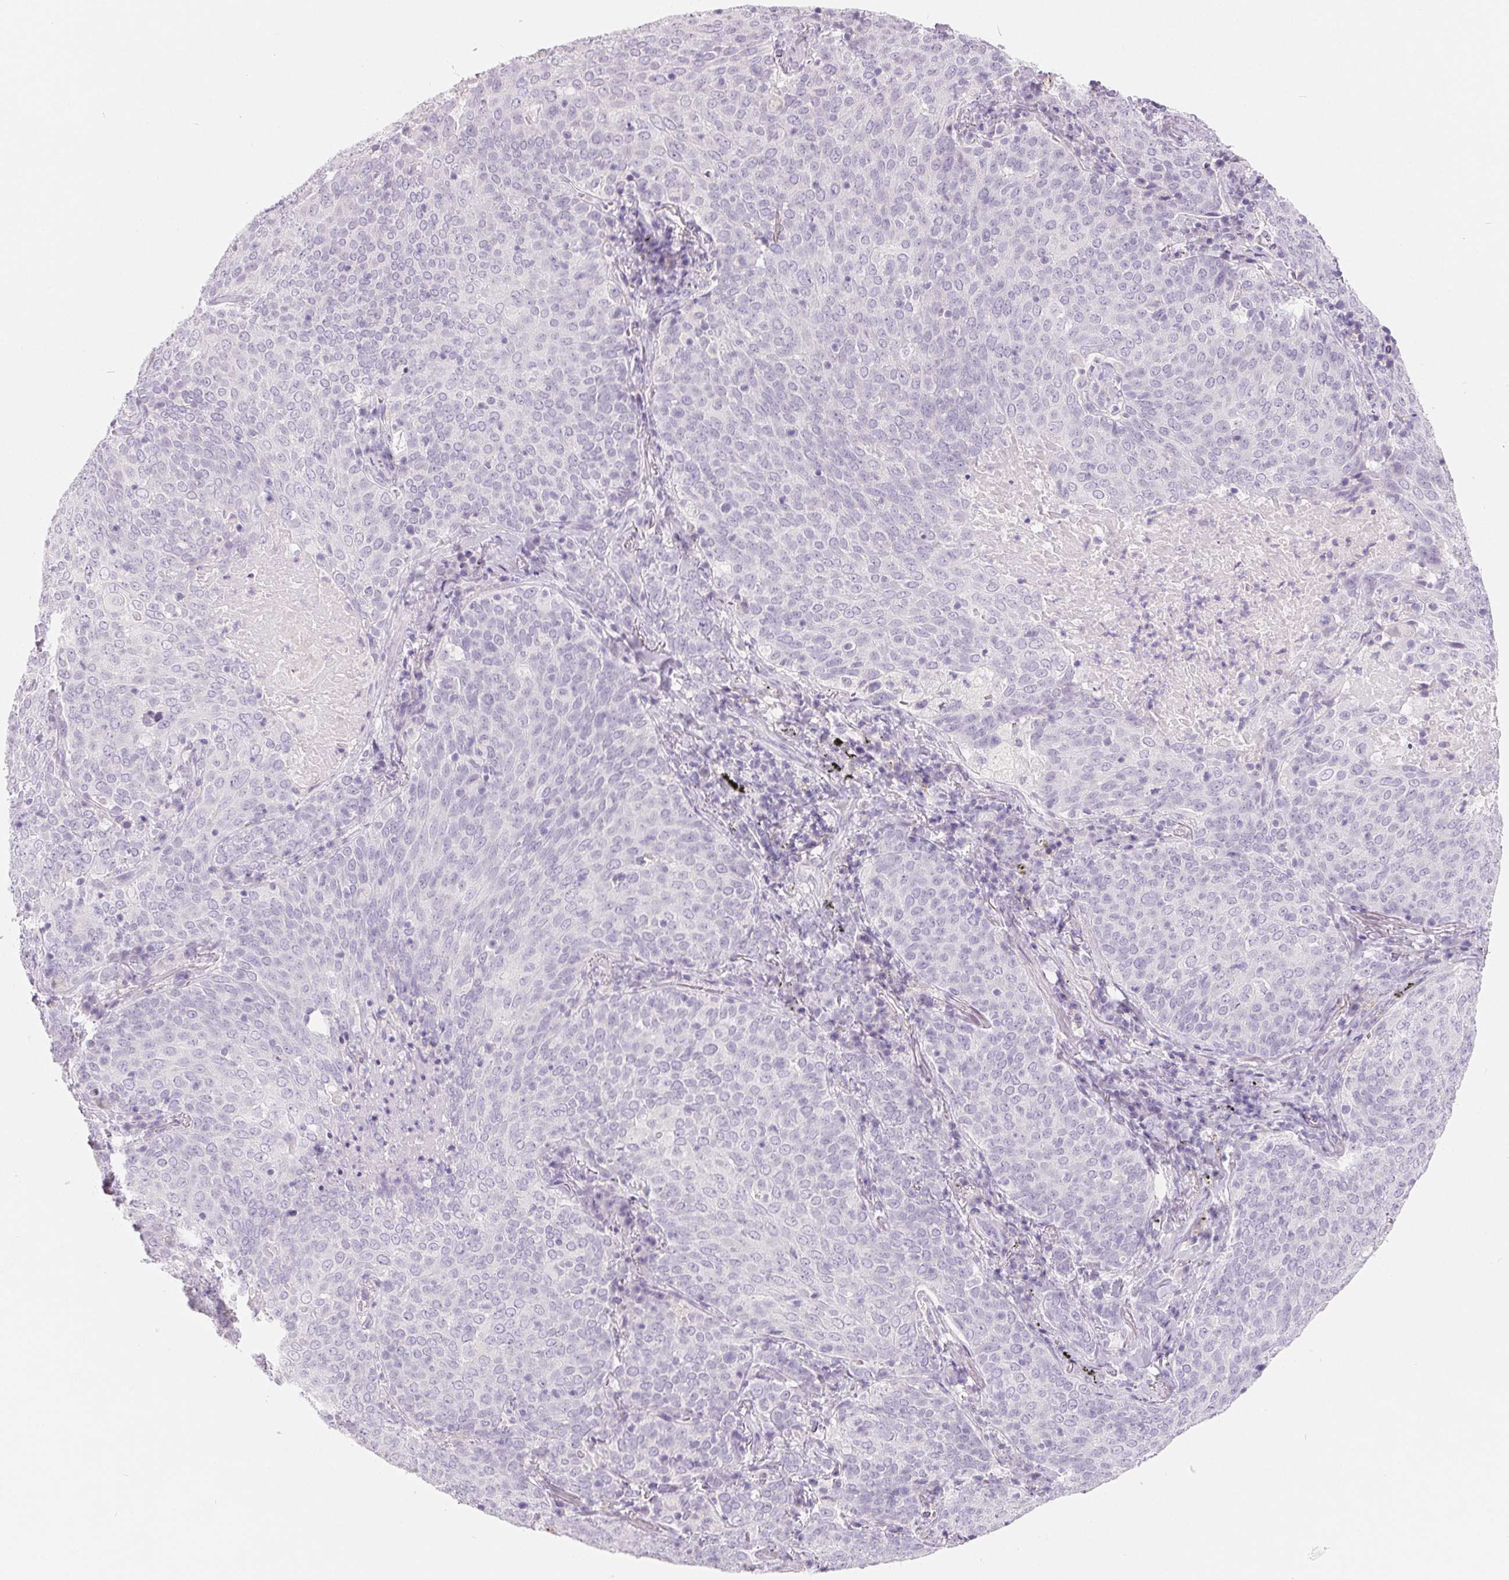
{"staining": {"intensity": "negative", "quantity": "none", "location": "none"}, "tissue": "lung cancer", "cell_type": "Tumor cells", "image_type": "cancer", "snomed": [{"axis": "morphology", "description": "Squamous cell carcinoma, NOS"}, {"axis": "topography", "description": "Lung"}], "caption": "Immunohistochemistry micrograph of neoplastic tissue: human lung cancer stained with DAB exhibits no significant protein staining in tumor cells.", "gene": "SPACA5B", "patient": {"sex": "male", "age": 82}}